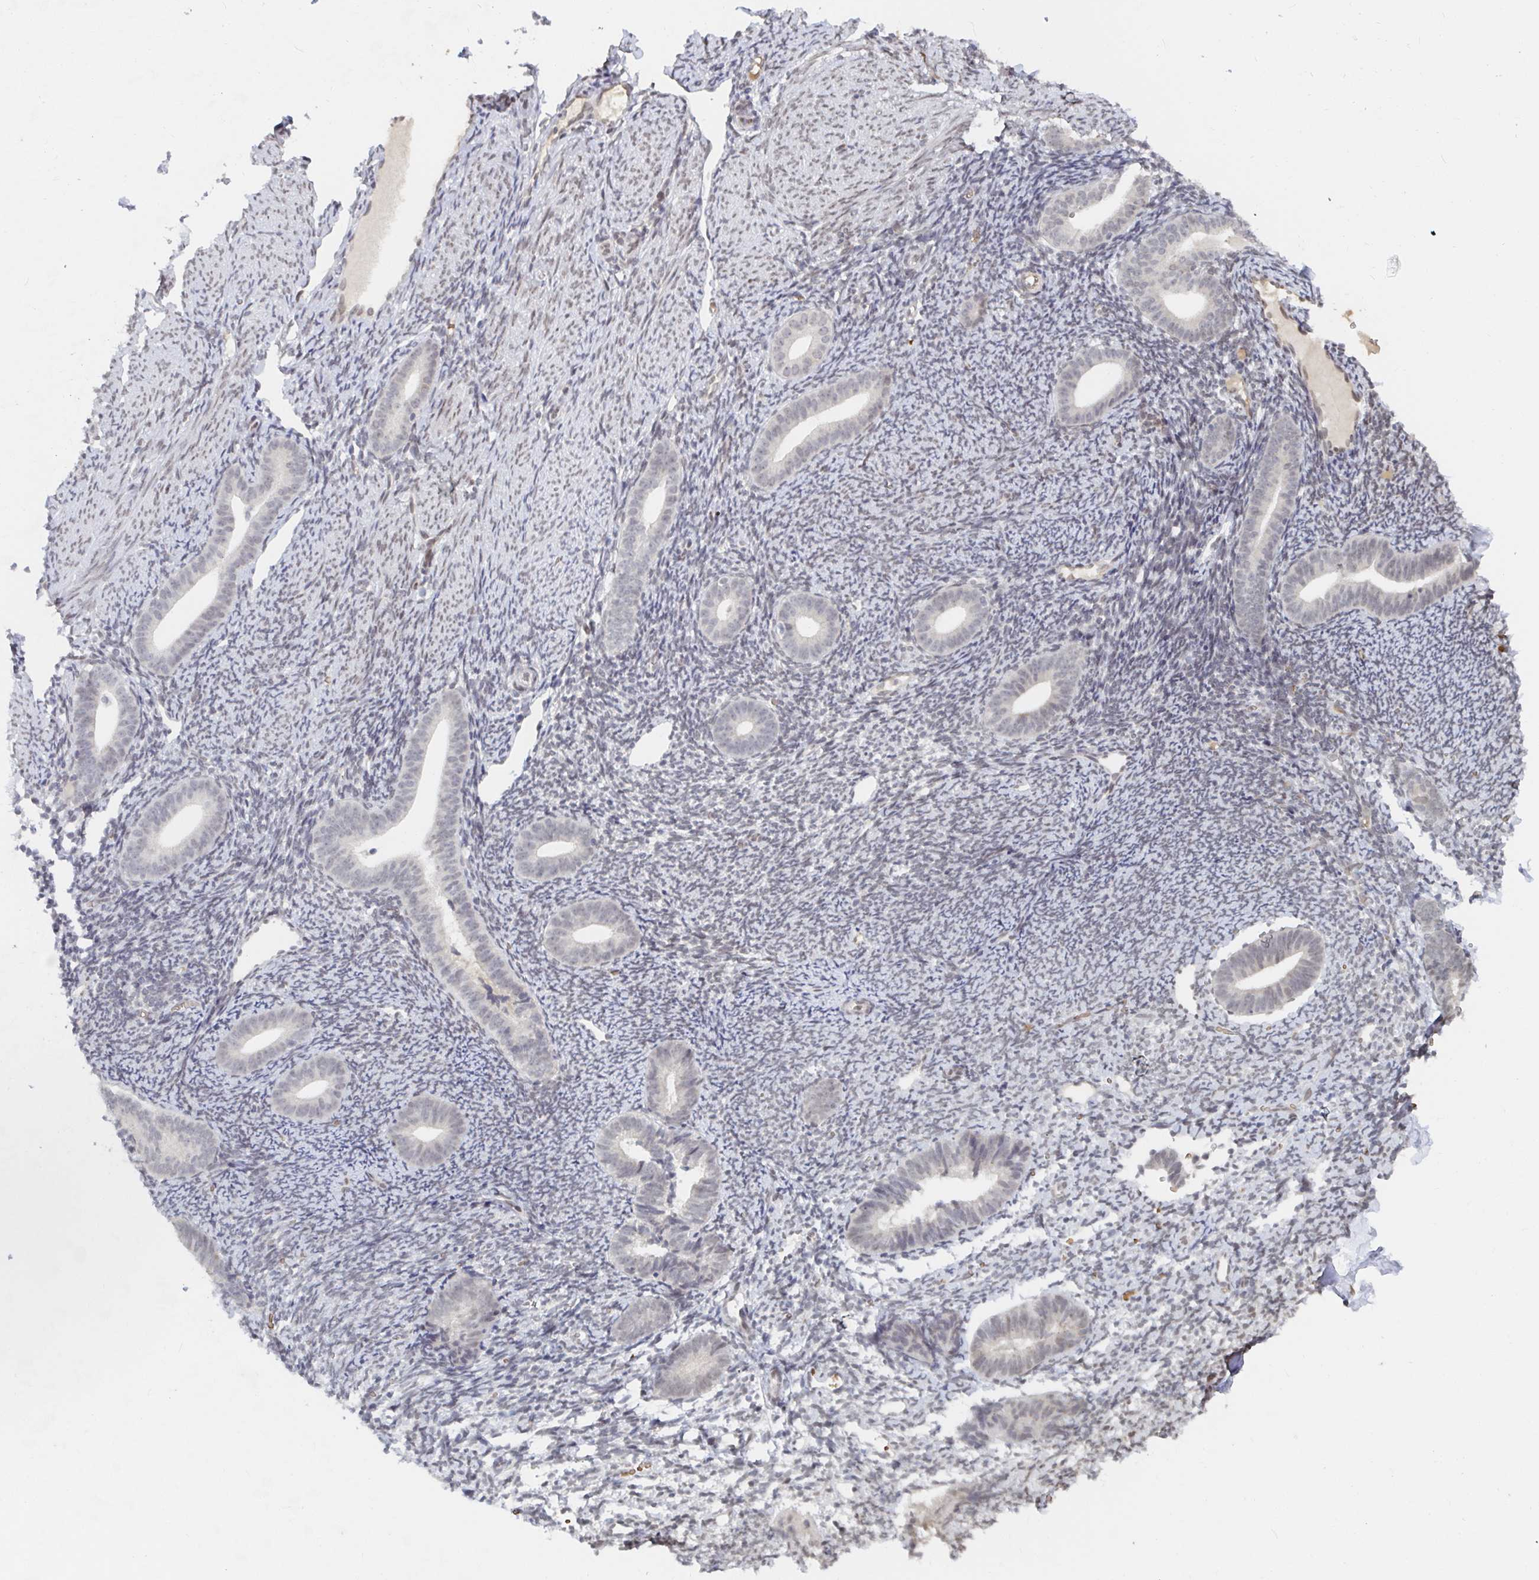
{"staining": {"intensity": "negative", "quantity": "none", "location": "none"}, "tissue": "endometrium", "cell_type": "Cells in endometrial stroma", "image_type": "normal", "snomed": [{"axis": "morphology", "description": "Normal tissue, NOS"}, {"axis": "topography", "description": "Endometrium"}], "caption": "High magnification brightfield microscopy of benign endometrium stained with DAB (brown) and counterstained with hematoxylin (blue): cells in endometrial stroma show no significant expression. (Brightfield microscopy of DAB (3,3'-diaminobenzidine) IHC at high magnification).", "gene": "CHD2", "patient": {"sex": "female", "age": 39}}